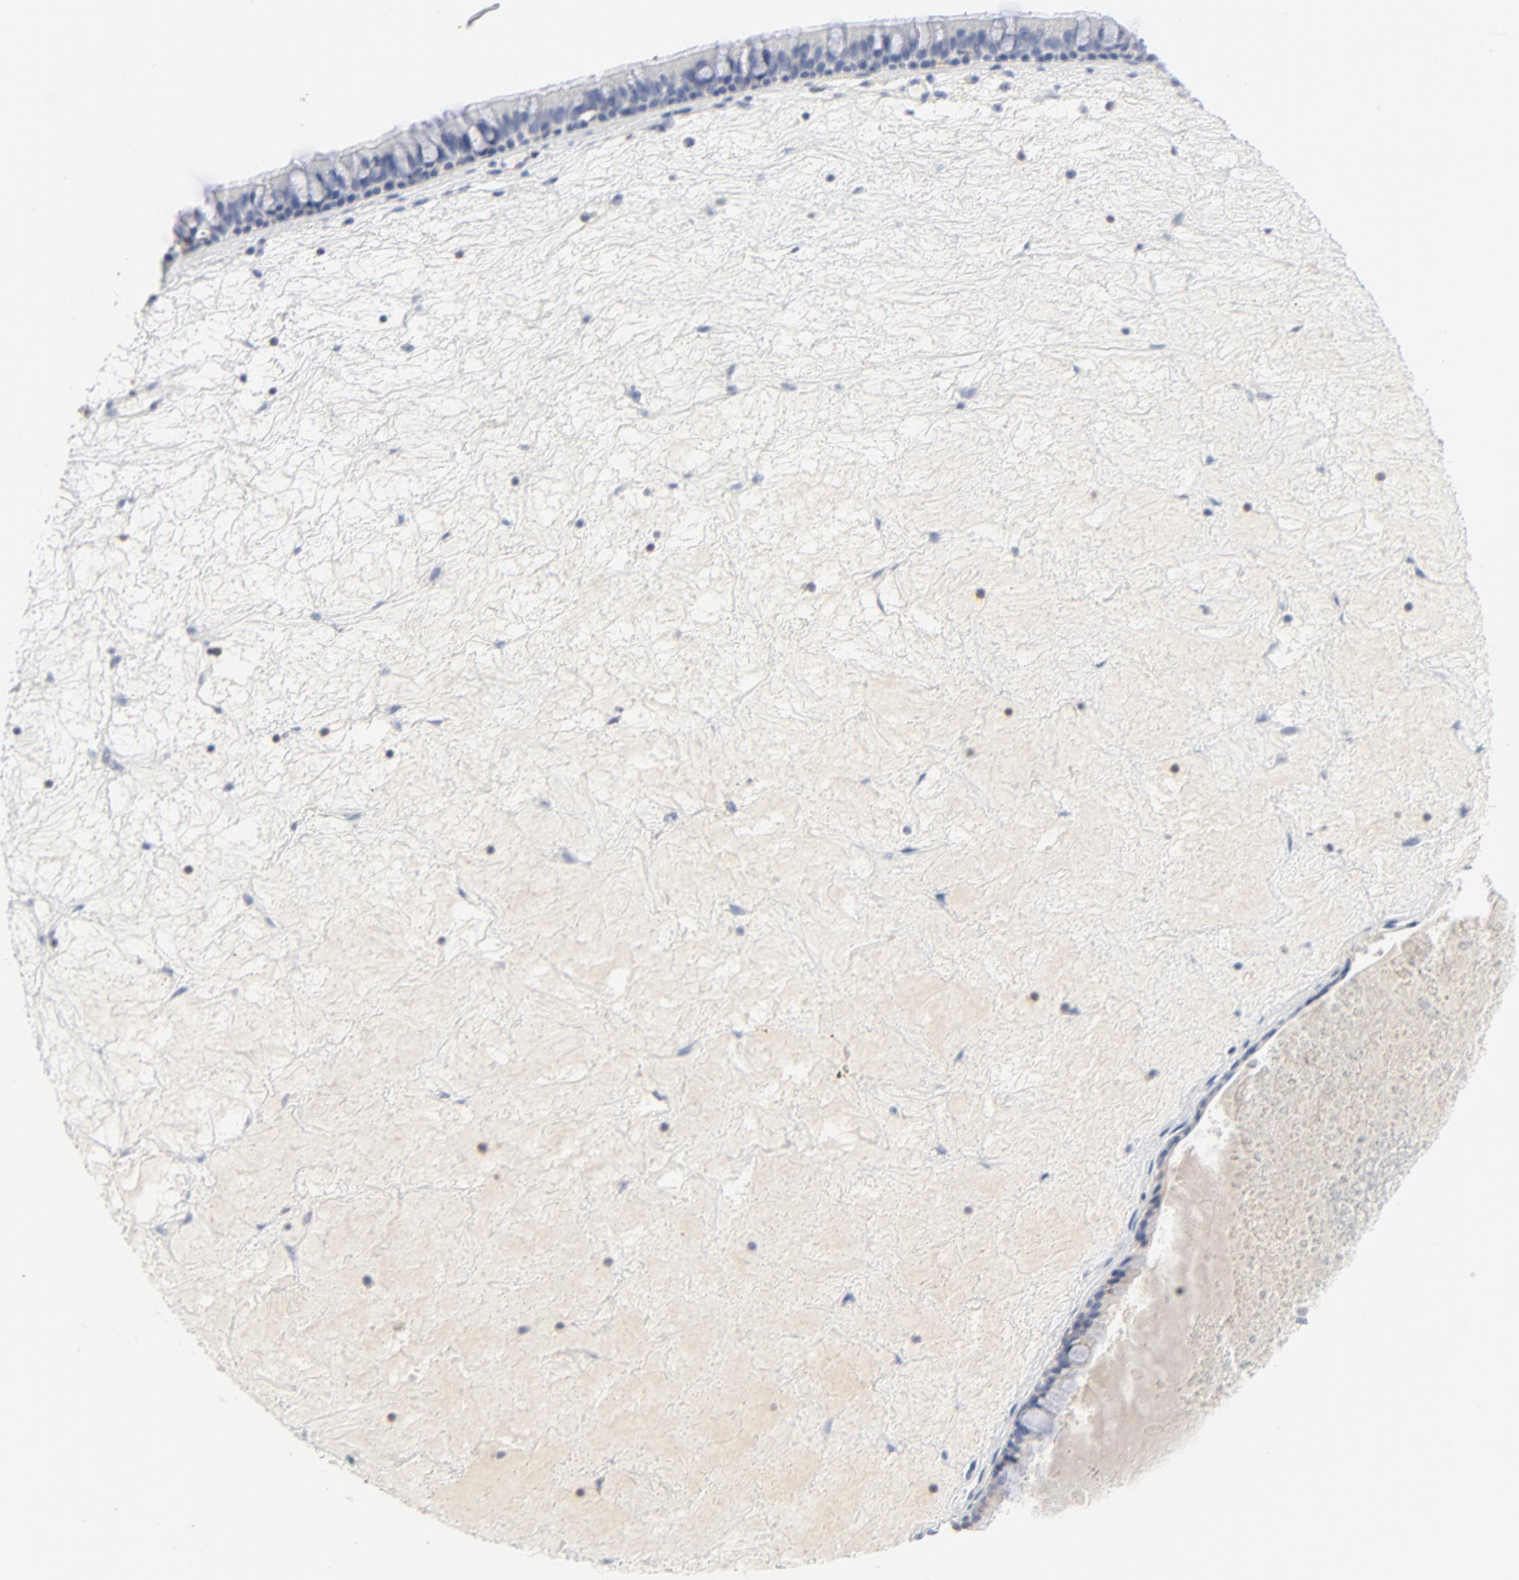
{"staining": {"intensity": "moderate", "quantity": "25%-75%", "location": "cytoplasmic/membranous"}, "tissue": "nasopharynx", "cell_type": "Respiratory epithelial cells", "image_type": "normal", "snomed": [{"axis": "morphology", "description": "Normal tissue, NOS"}, {"axis": "topography", "description": "Nasopharynx"}], "caption": "An IHC histopathology image of benign tissue is shown. Protein staining in brown shows moderate cytoplasmic/membranous positivity in nasopharynx within respiratory epithelial cells.", "gene": "PTK2B", "patient": {"sex": "female", "age": 78}}